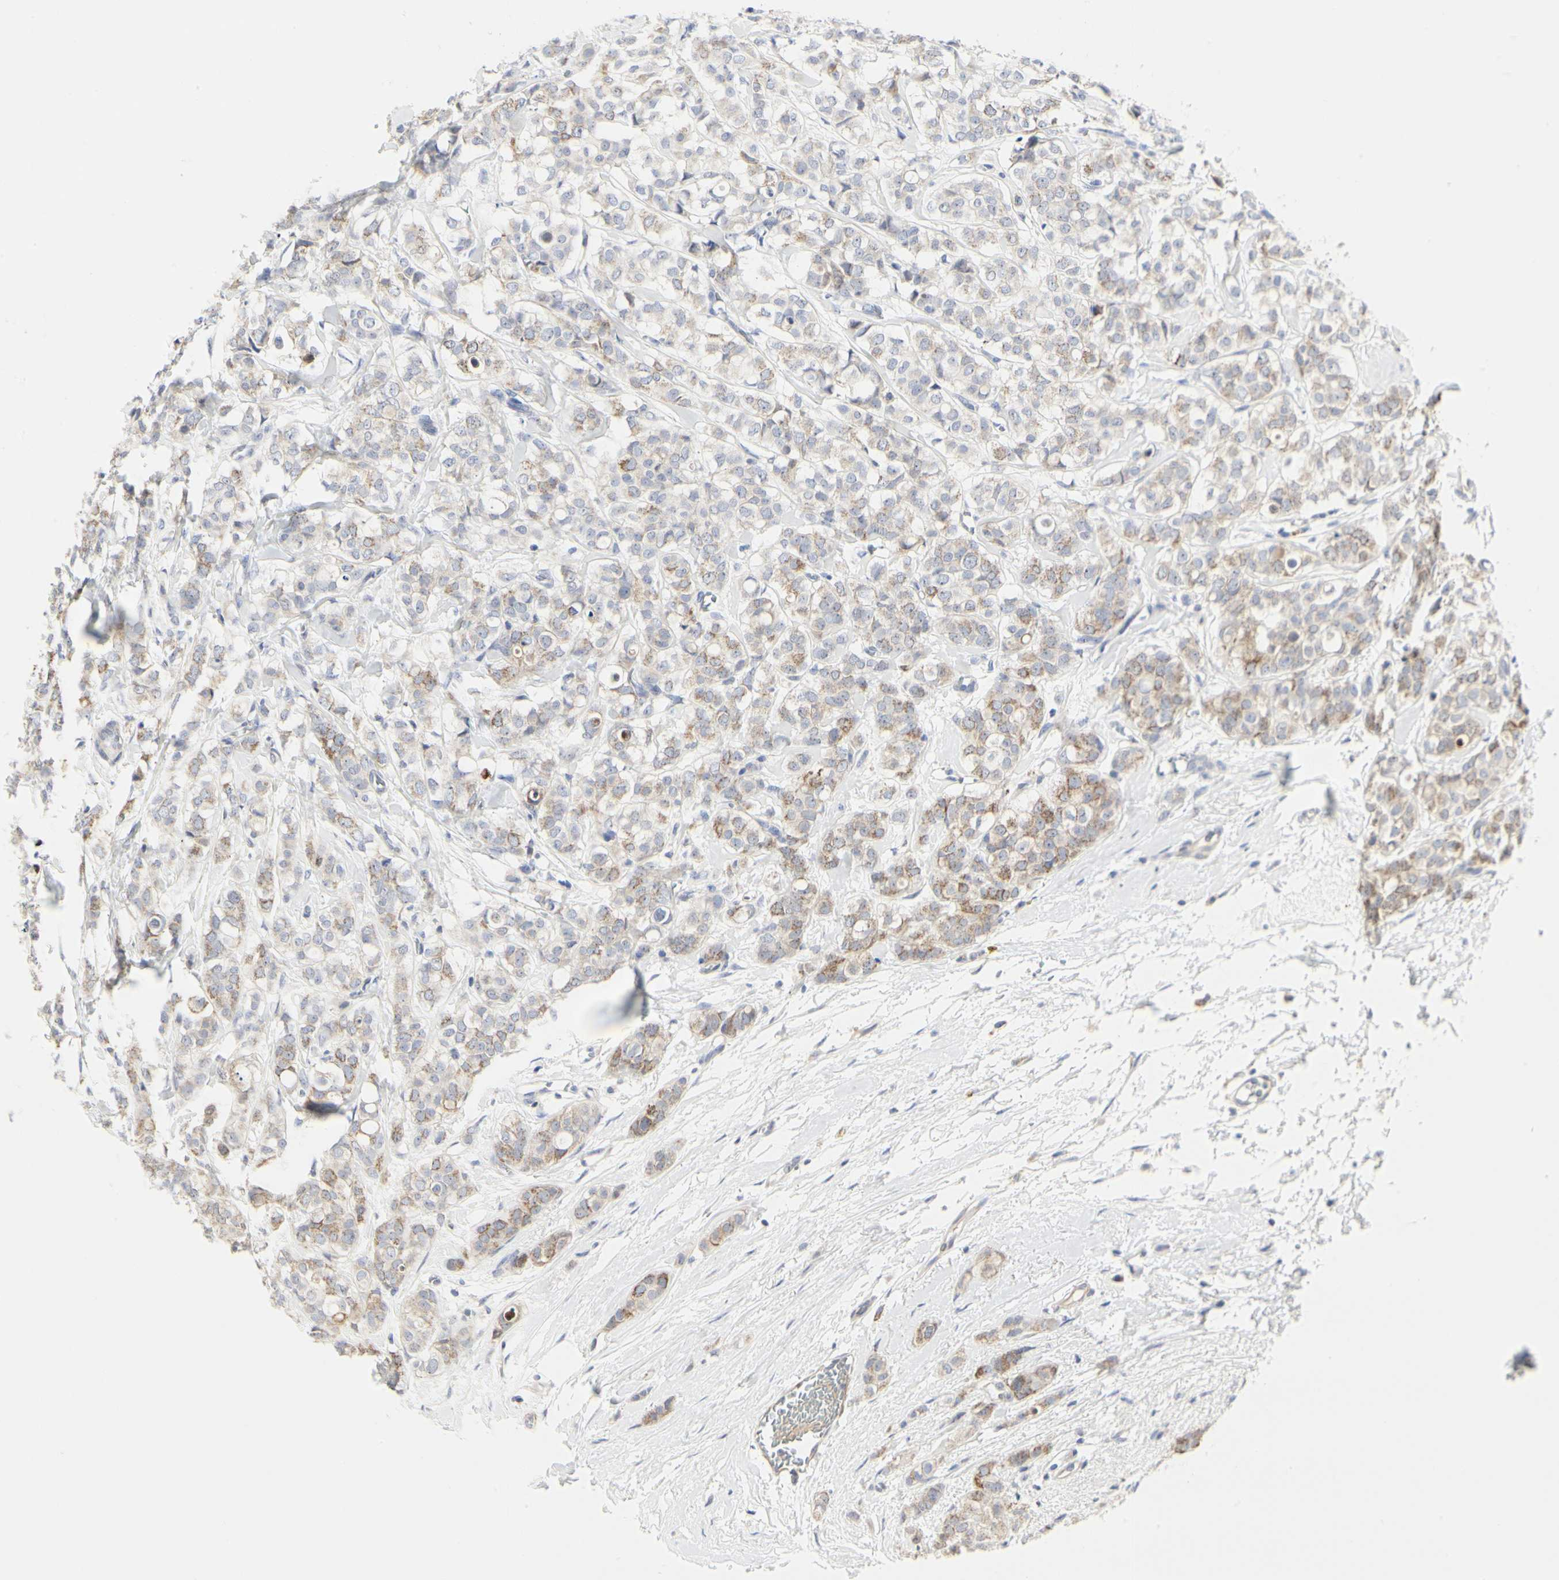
{"staining": {"intensity": "weak", "quantity": "25%-75%", "location": "cytoplasmic/membranous"}, "tissue": "breast cancer", "cell_type": "Tumor cells", "image_type": "cancer", "snomed": [{"axis": "morphology", "description": "Lobular carcinoma"}, {"axis": "topography", "description": "Breast"}], "caption": "Lobular carcinoma (breast) stained with a brown dye exhibits weak cytoplasmic/membranous positive expression in about 25%-75% of tumor cells.", "gene": "SHANK2", "patient": {"sex": "female", "age": 60}}